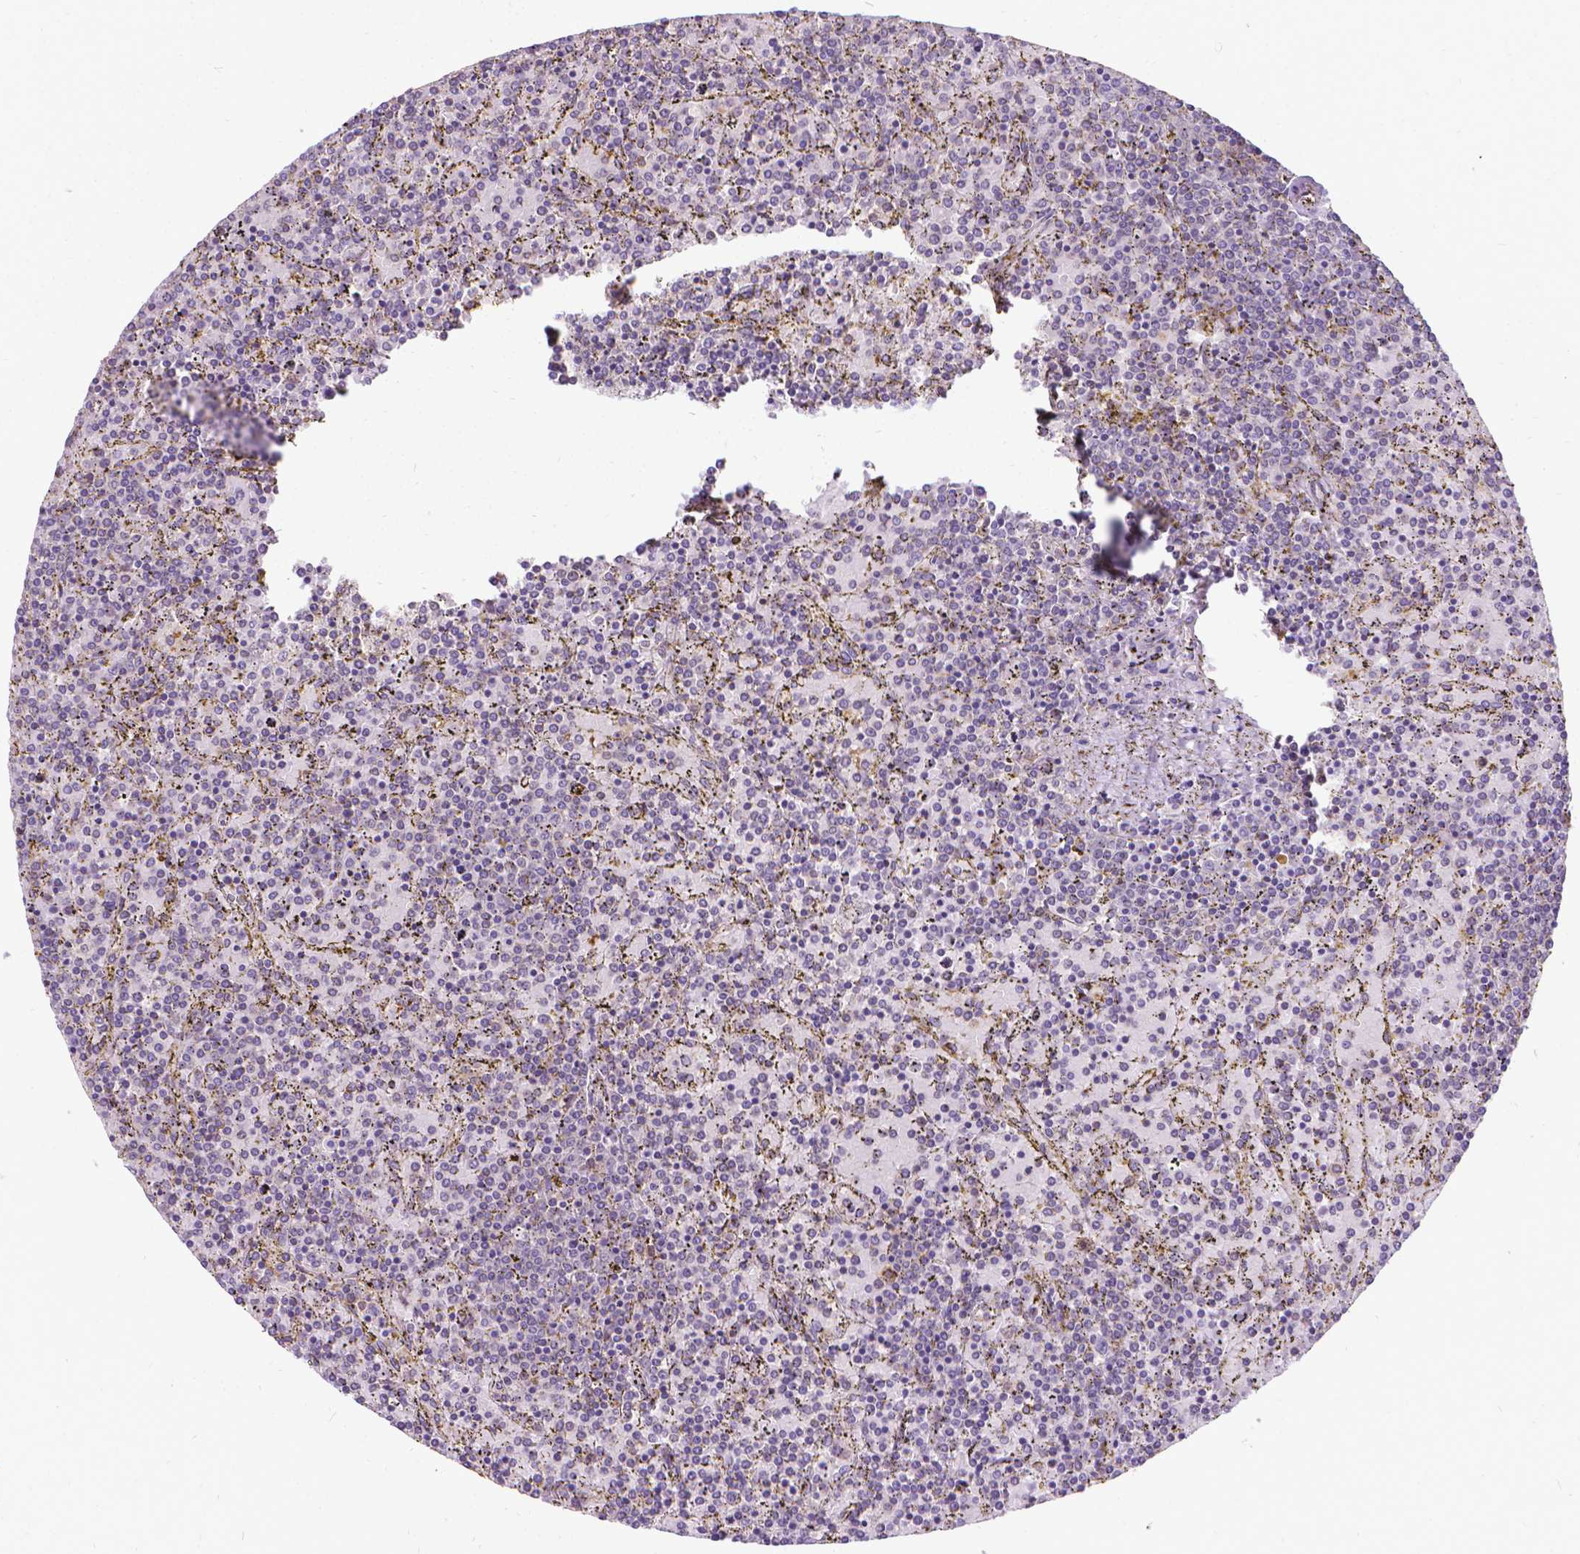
{"staining": {"intensity": "negative", "quantity": "none", "location": "none"}, "tissue": "lymphoma", "cell_type": "Tumor cells", "image_type": "cancer", "snomed": [{"axis": "morphology", "description": "Malignant lymphoma, non-Hodgkin's type, Low grade"}, {"axis": "topography", "description": "Spleen"}], "caption": "Immunohistochemistry (IHC) of malignant lymphoma, non-Hodgkin's type (low-grade) demonstrates no staining in tumor cells. Brightfield microscopy of IHC stained with DAB (brown) and hematoxylin (blue), captured at high magnification.", "gene": "CFAP299", "patient": {"sex": "female", "age": 77}}